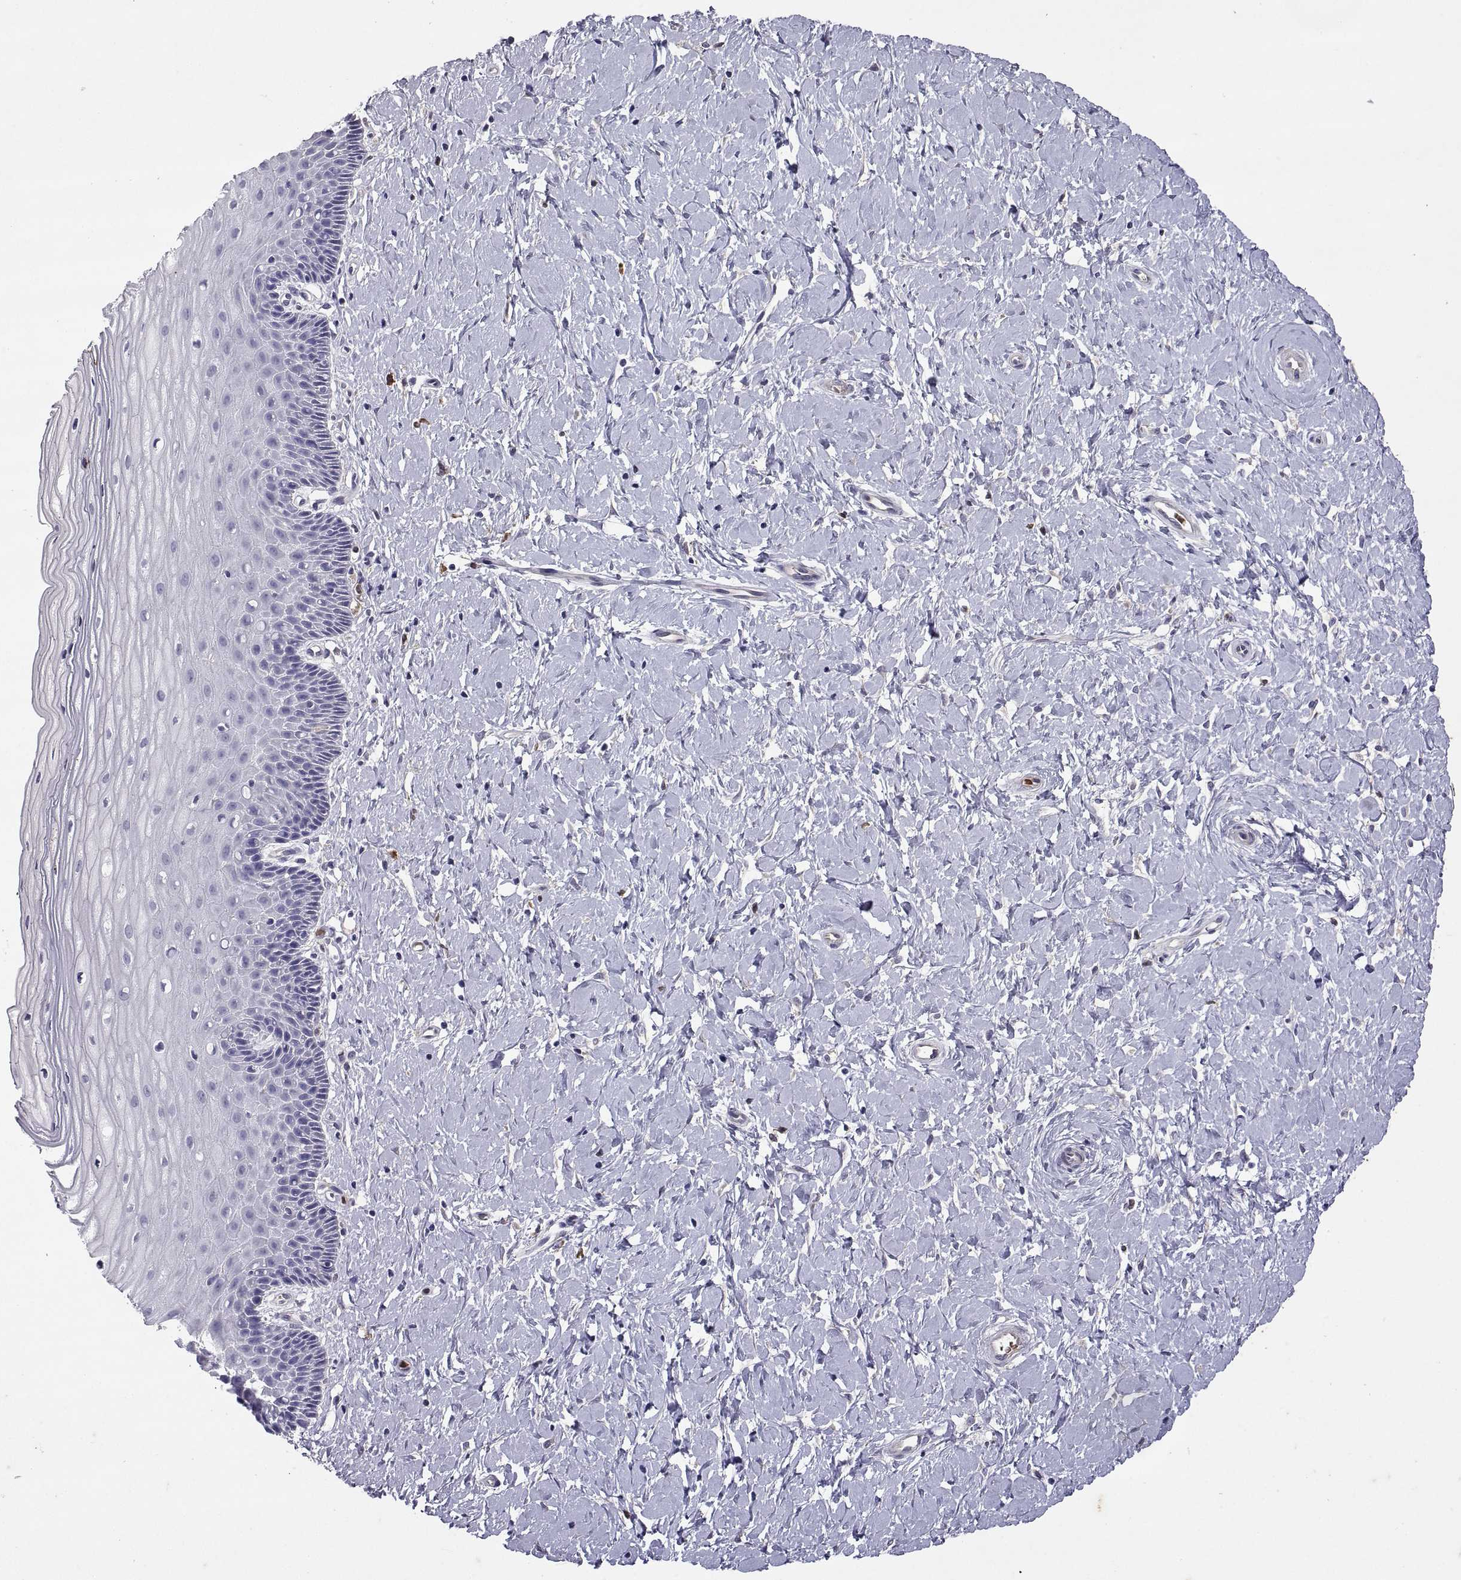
{"staining": {"intensity": "negative", "quantity": "none", "location": "none"}, "tissue": "cervix", "cell_type": "Glandular cells", "image_type": "normal", "snomed": [{"axis": "morphology", "description": "Normal tissue, NOS"}, {"axis": "topography", "description": "Cervix"}], "caption": "Immunohistochemical staining of benign cervix reveals no significant staining in glandular cells. (DAB (3,3'-diaminobenzidine) IHC with hematoxylin counter stain).", "gene": "DOK3", "patient": {"sex": "female", "age": 37}}